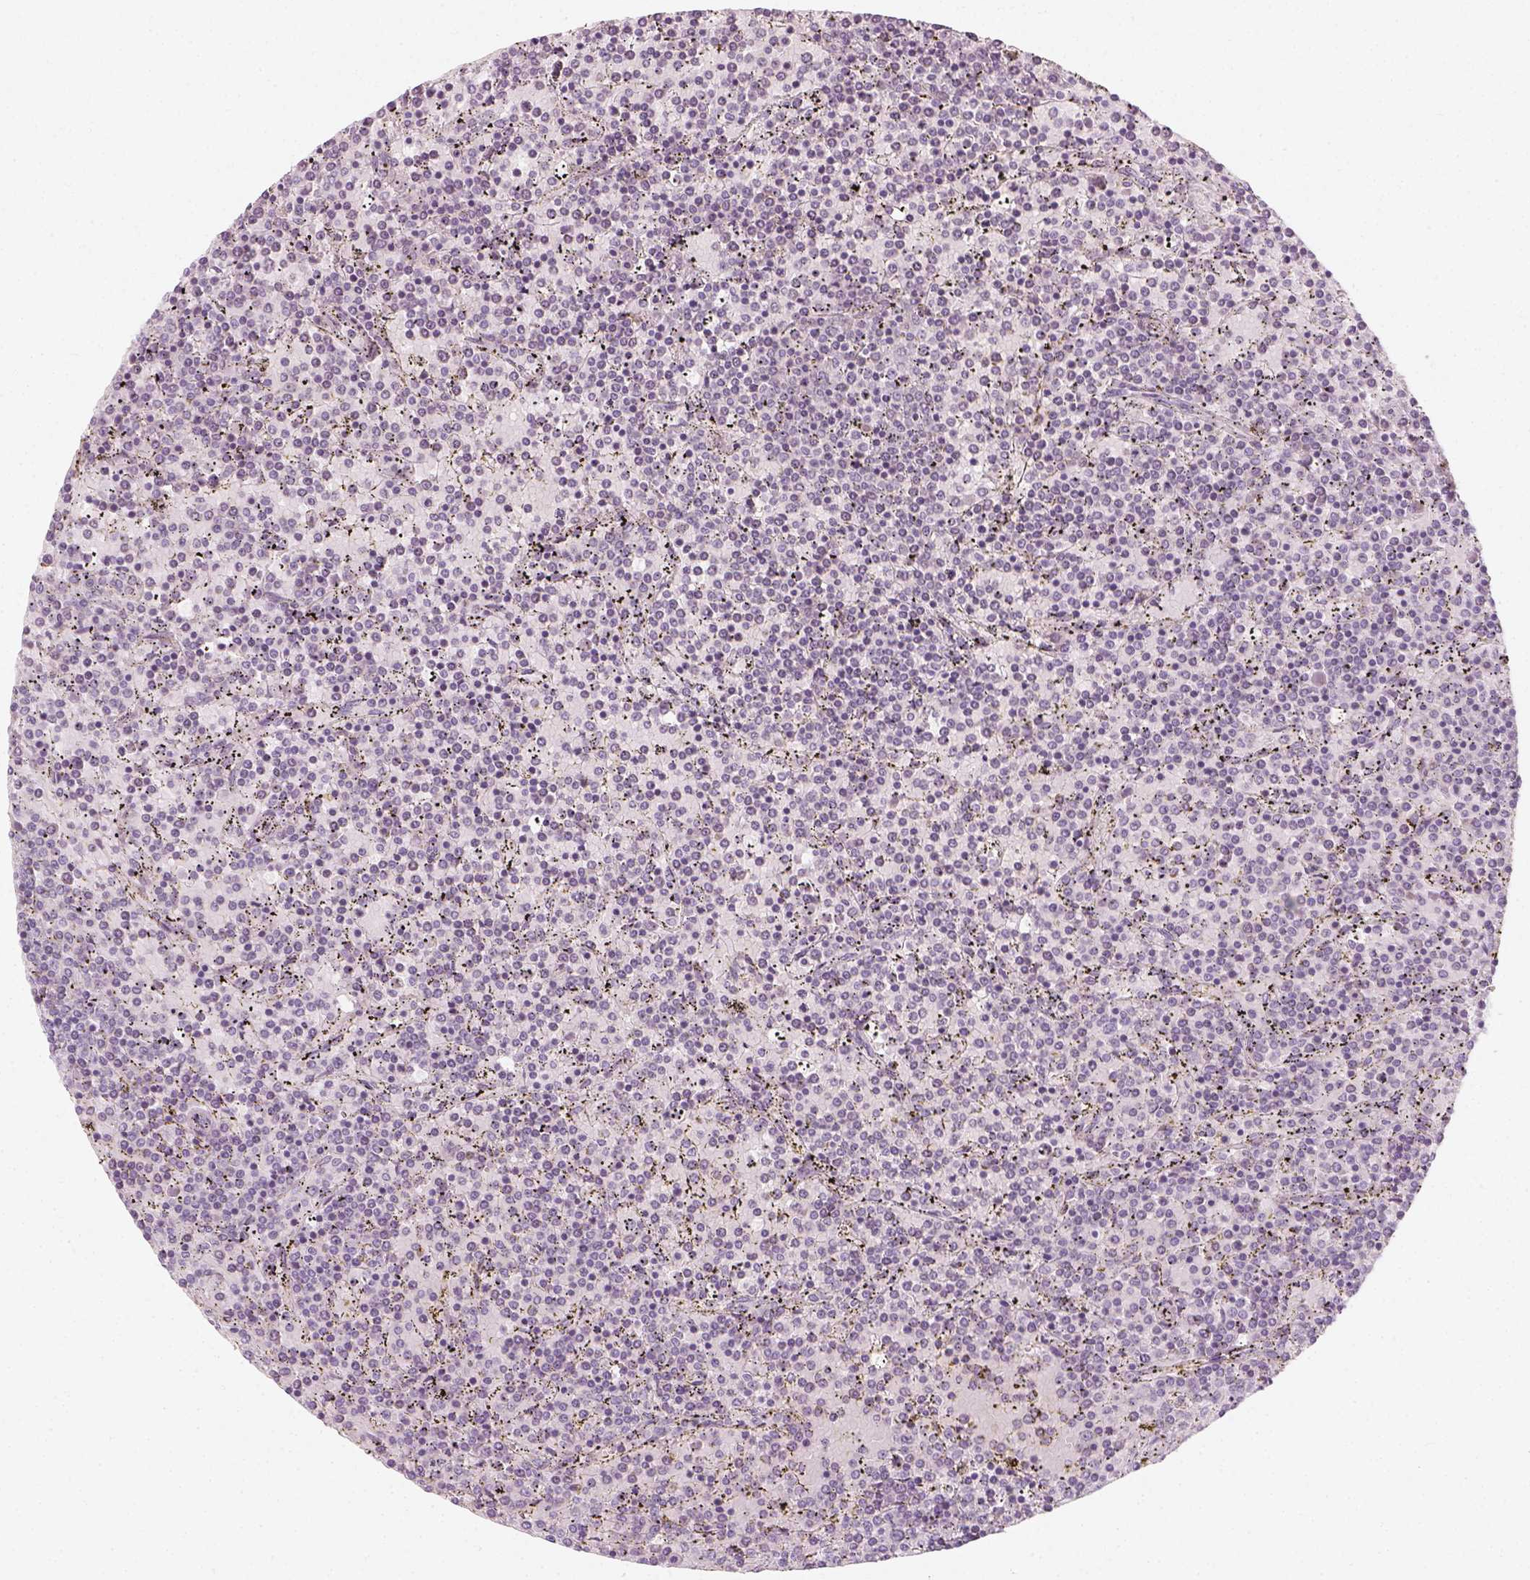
{"staining": {"intensity": "negative", "quantity": "none", "location": "none"}, "tissue": "lymphoma", "cell_type": "Tumor cells", "image_type": "cancer", "snomed": [{"axis": "morphology", "description": "Malignant lymphoma, non-Hodgkin's type, Low grade"}, {"axis": "topography", "description": "Spleen"}], "caption": "DAB (3,3'-diaminobenzidine) immunohistochemical staining of human malignant lymphoma, non-Hodgkin's type (low-grade) exhibits no significant staining in tumor cells.", "gene": "PRAME", "patient": {"sex": "female", "age": 77}}